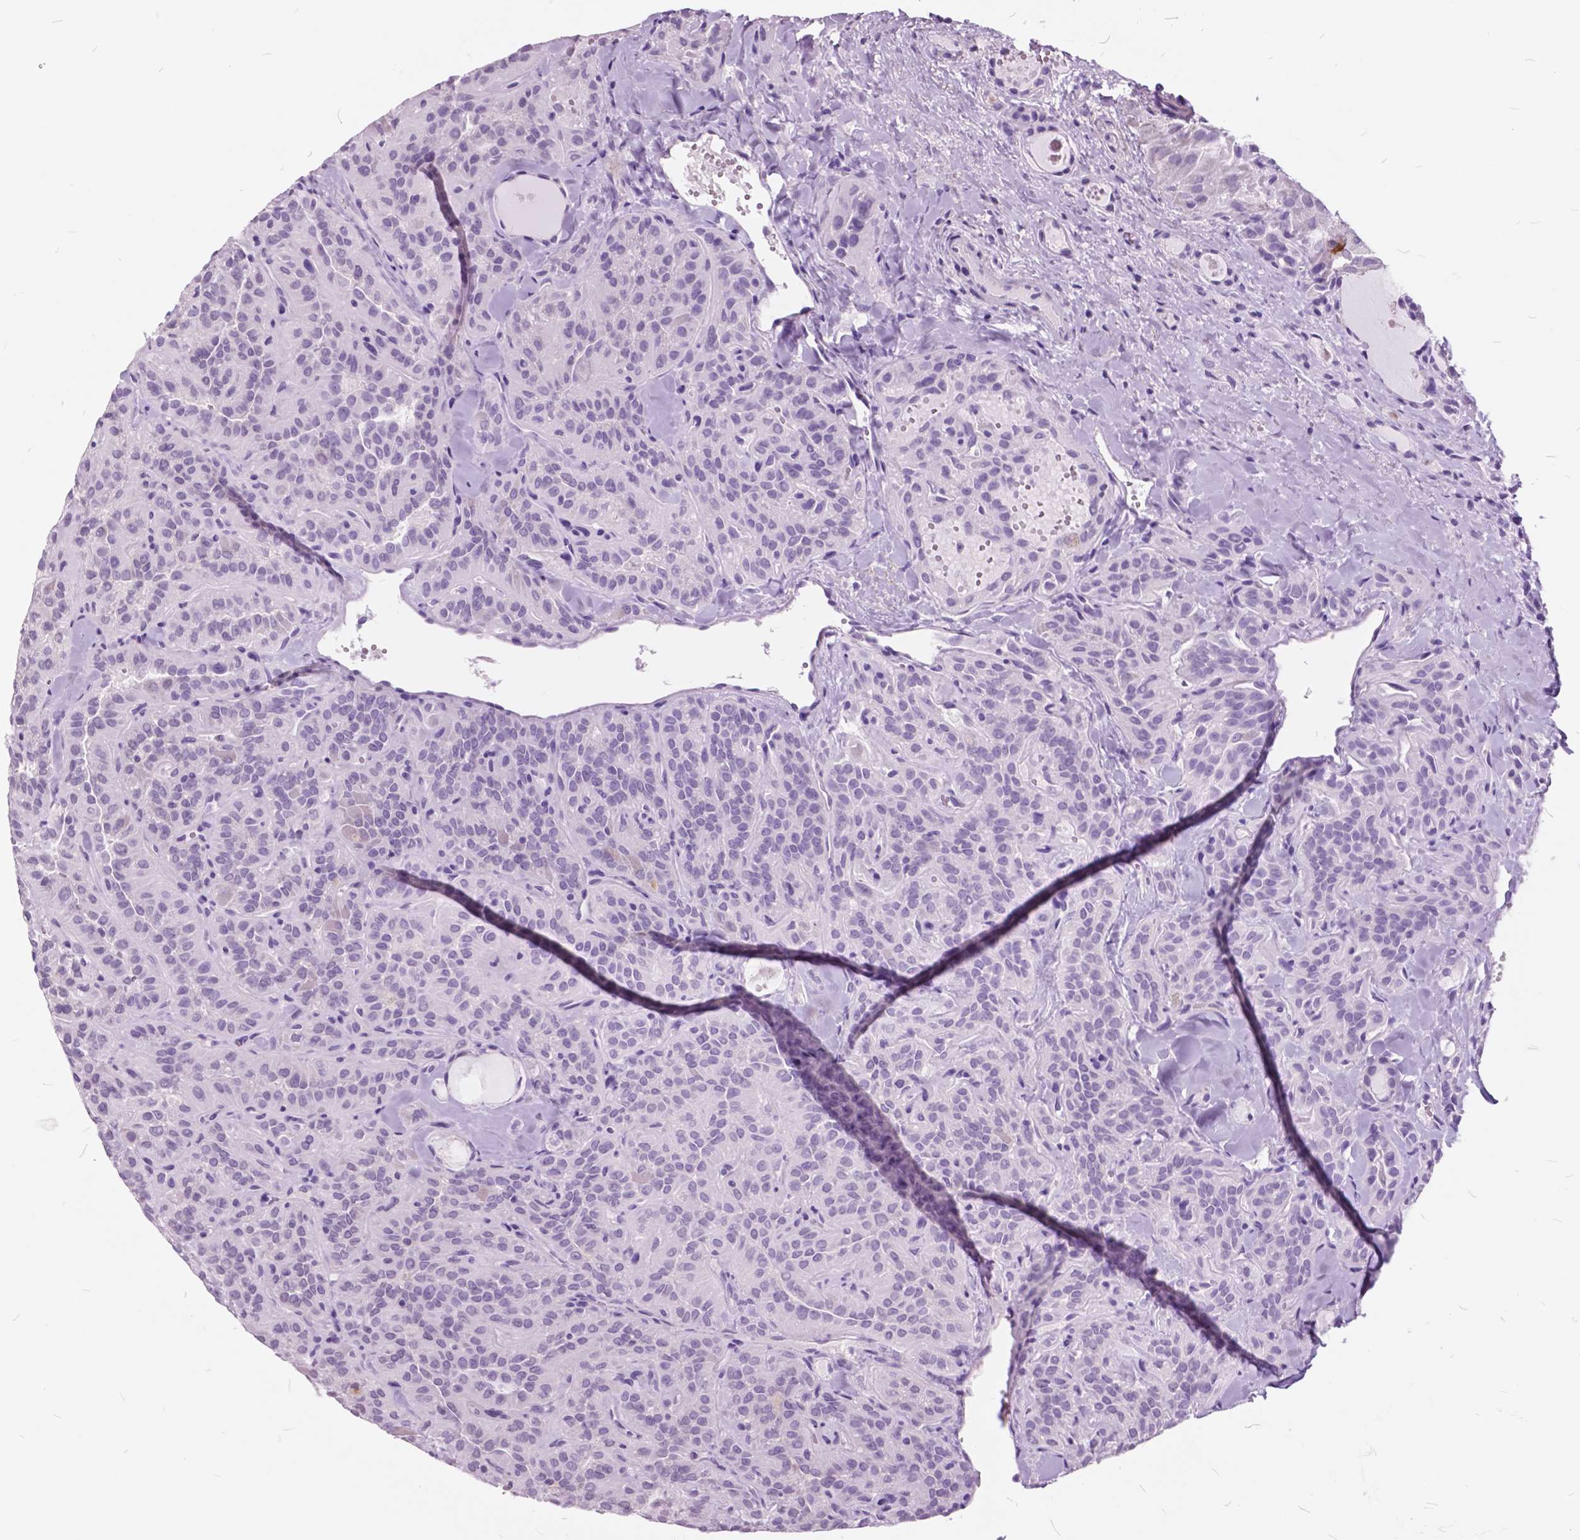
{"staining": {"intensity": "negative", "quantity": "none", "location": "none"}, "tissue": "thyroid cancer", "cell_type": "Tumor cells", "image_type": "cancer", "snomed": [{"axis": "morphology", "description": "Papillary adenocarcinoma, NOS"}, {"axis": "topography", "description": "Thyroid gland"}], "caption": "This is a image of immunohistochemistry (IHC) staining of thyroid cancer (papillary adenocarcinoma), which shows no positivity in tumor cells.", "gene": "GDF9", "patient": {"sex": "female", "age": 45}}